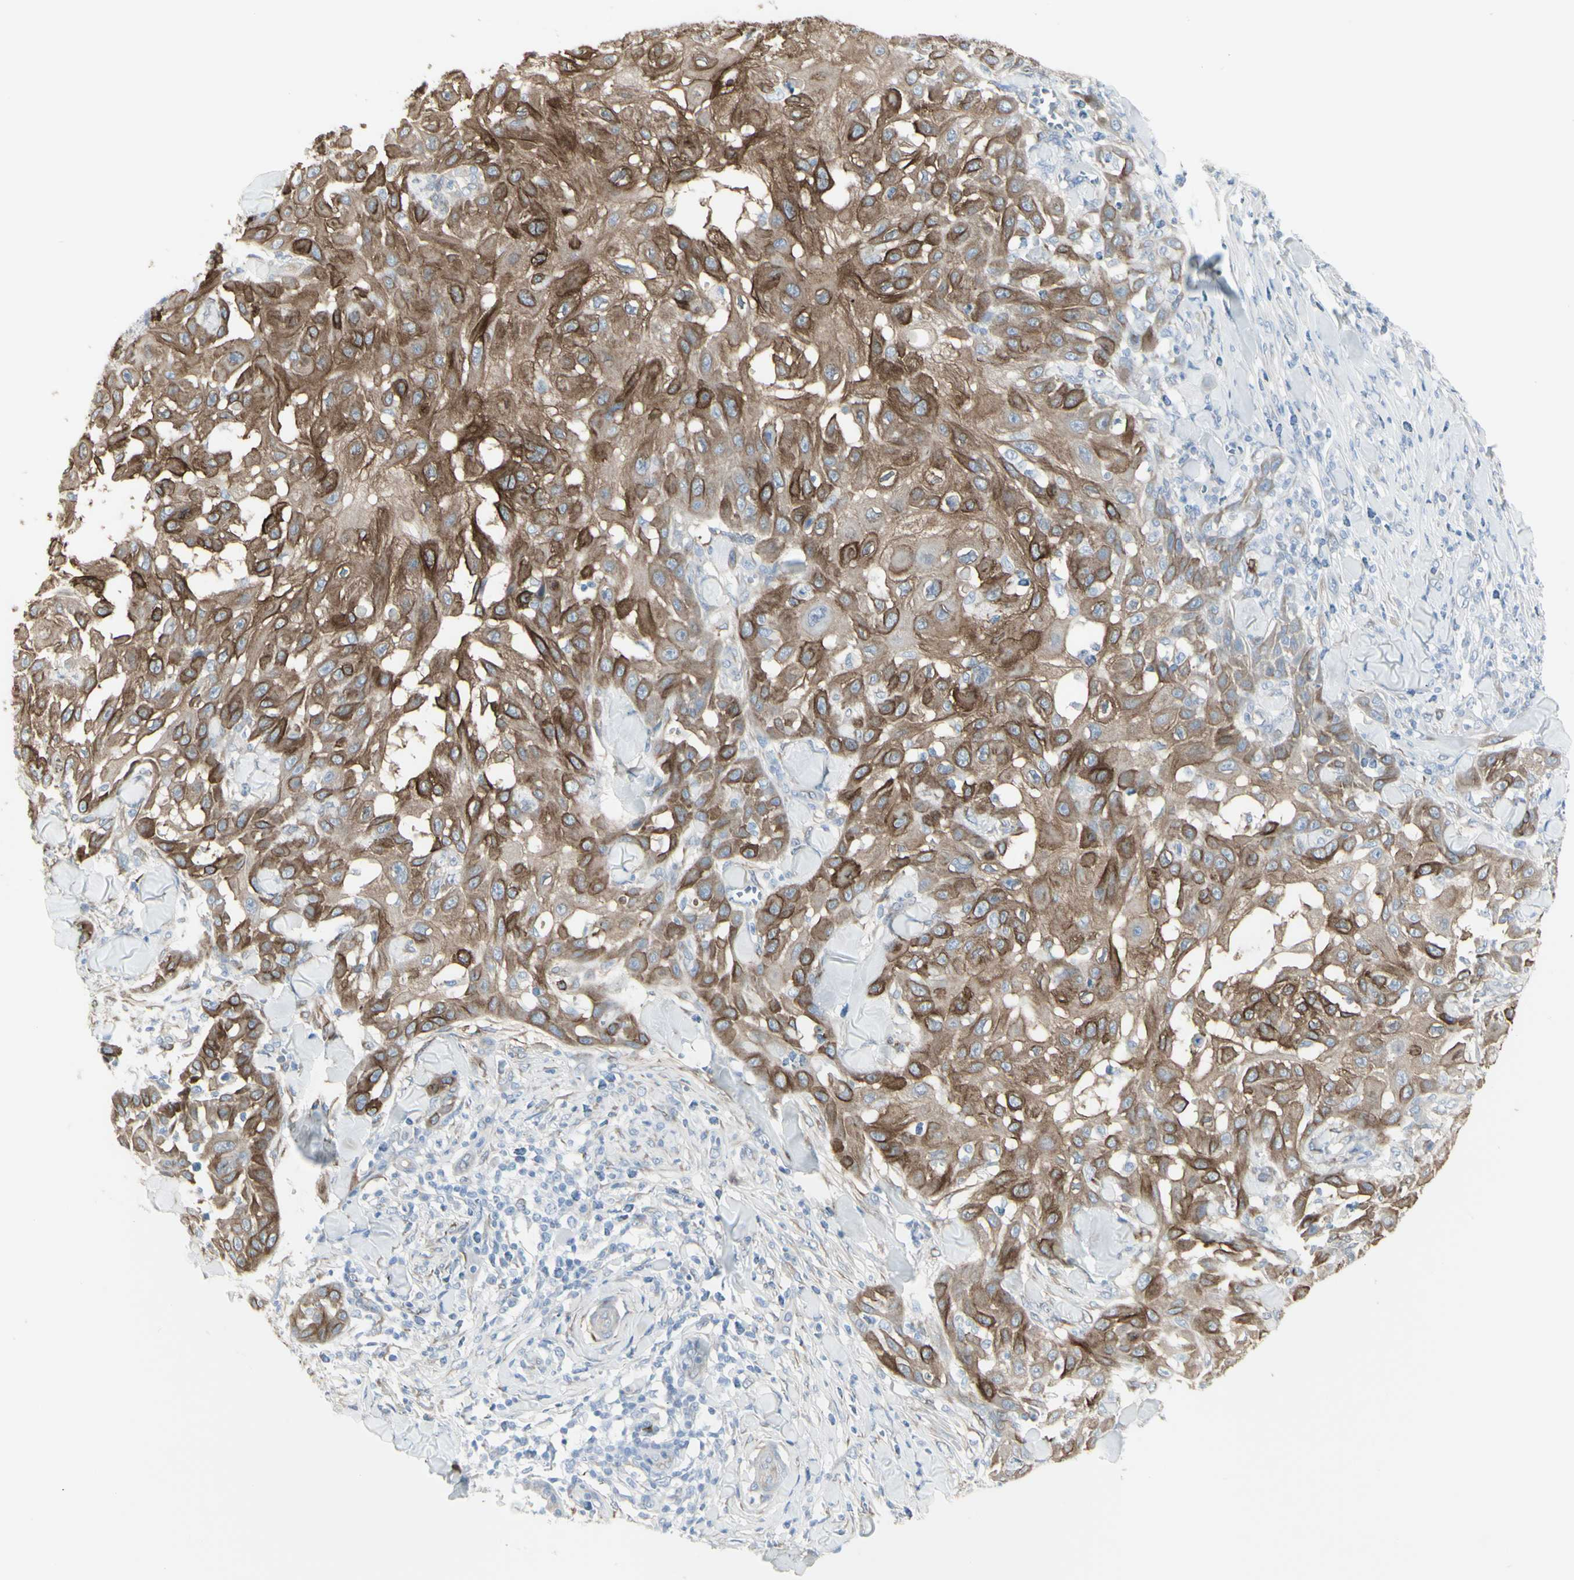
{"staining": {"intensity": "strong", "quantity": ">75%", "location": "cytoplasmic/membranous"}, "tissue": "skin cancer", "cell_type": "Tumor cells", "image_type": "cancer", "snomed": [{"axis": "morphology", "description": "Squamous cell carcinoma, NOS"}, {"axis": "topography", "description": "Skin"}], "caption": "High-power microscopy captured an immunohistochemistry (IHC) histopathology image of squamous cell carcinoma (skin), revealing strong cytoplasmic/membranous staining in approximately >75% of tumor cells.", "gene": "ENSG00000198211", "patient": {"sex": "male", "age": 24}}